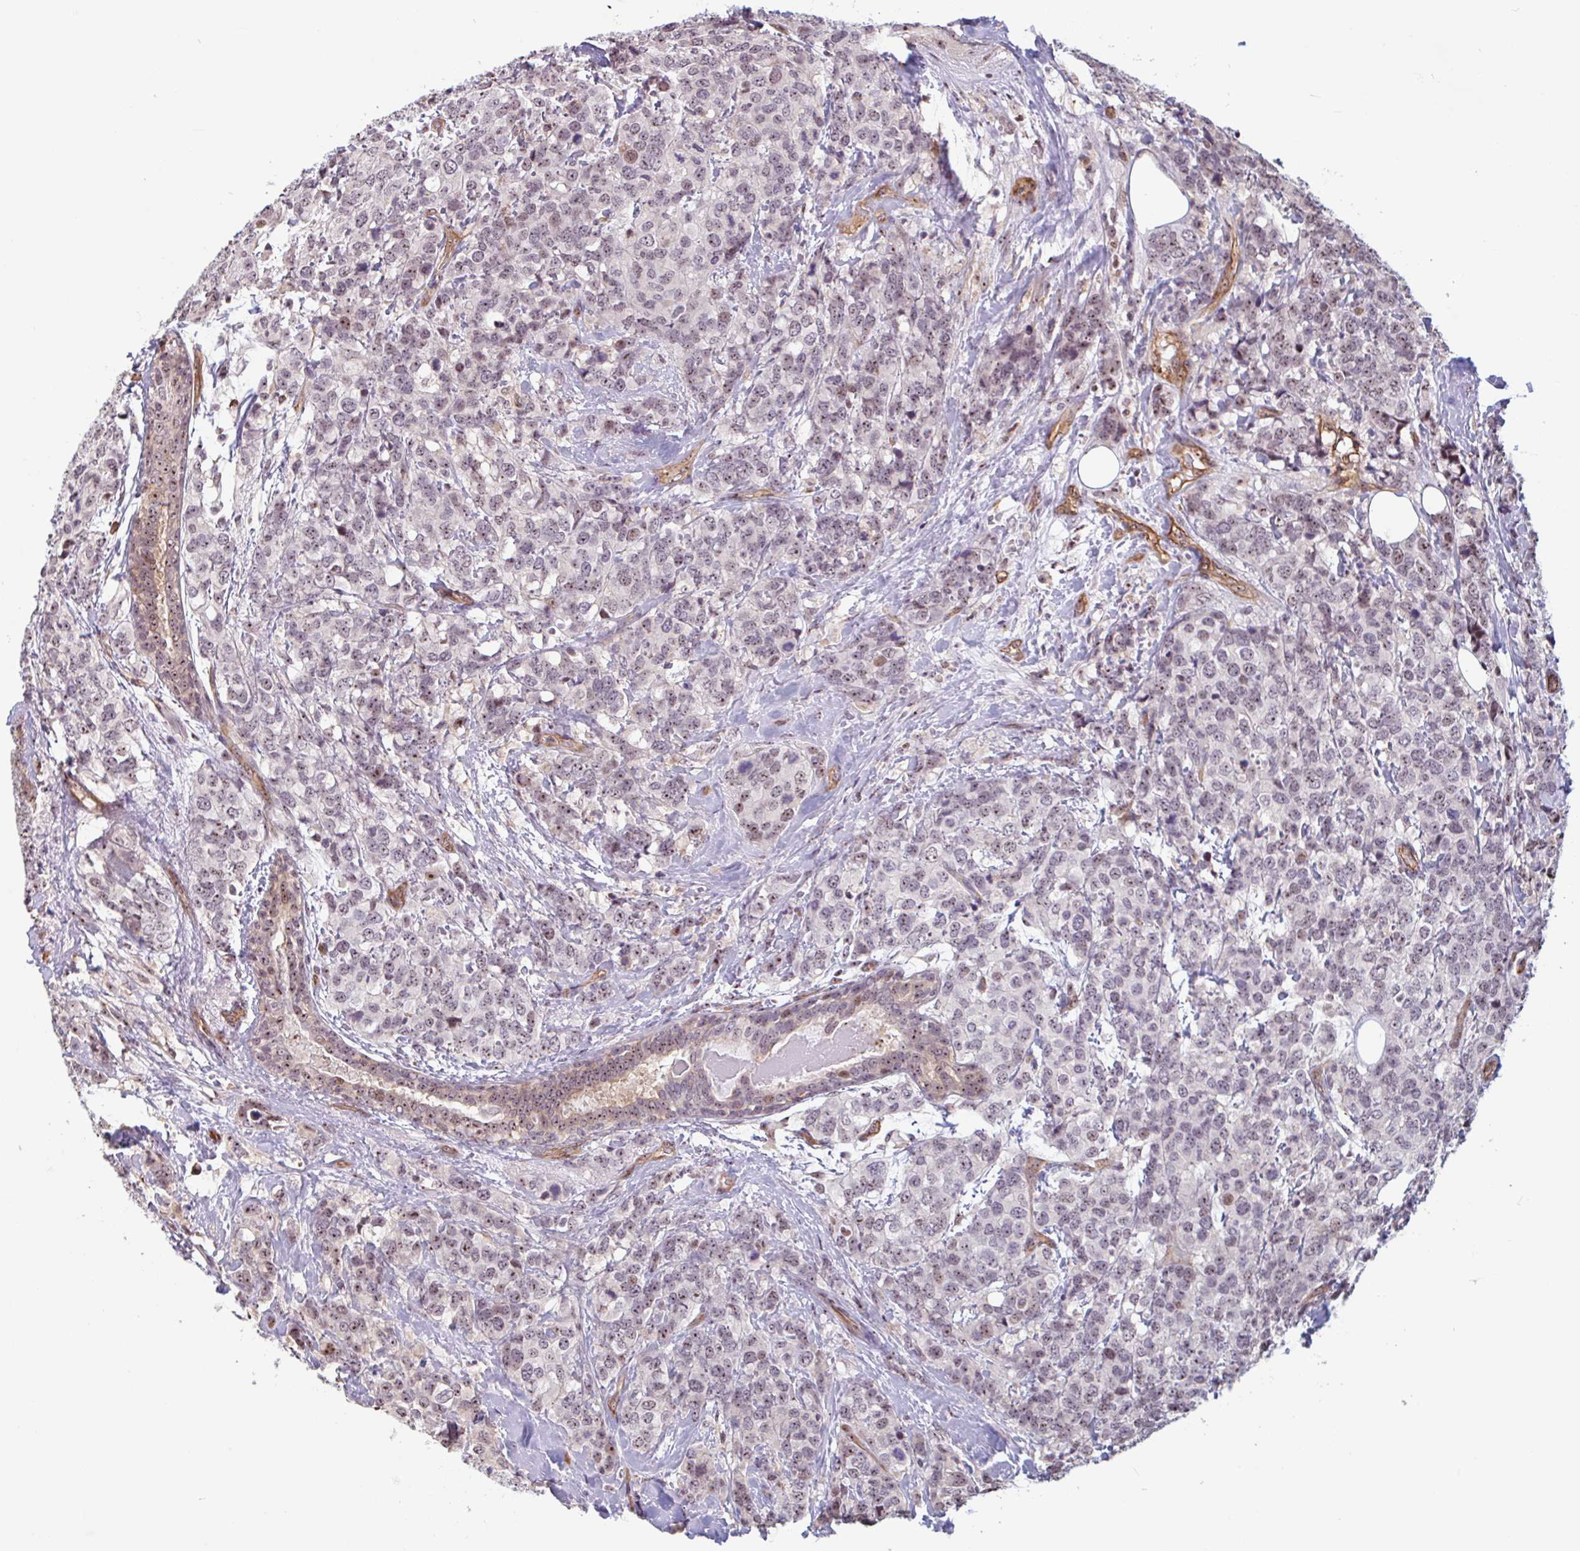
{"staining": {"intensity": "weak", "quantity": "25%-75%", "location": "nuclear"}, "tissue": "breast cancer", "cell_type": "Tumor cells", "image_type": "cancer", "snomed": [{"axis": "morphology", "description": "Lobular carcinoma"}, {"axis": "topography", "description": "Breast"}], "caption": "Breast cancer was stained to show a protein in brown. There is low levels of weak nuclear positivity in about 25%-75% of tumor cells.", "gene": "ZNF689", "patient": {"sex": "female", "age": 59}}